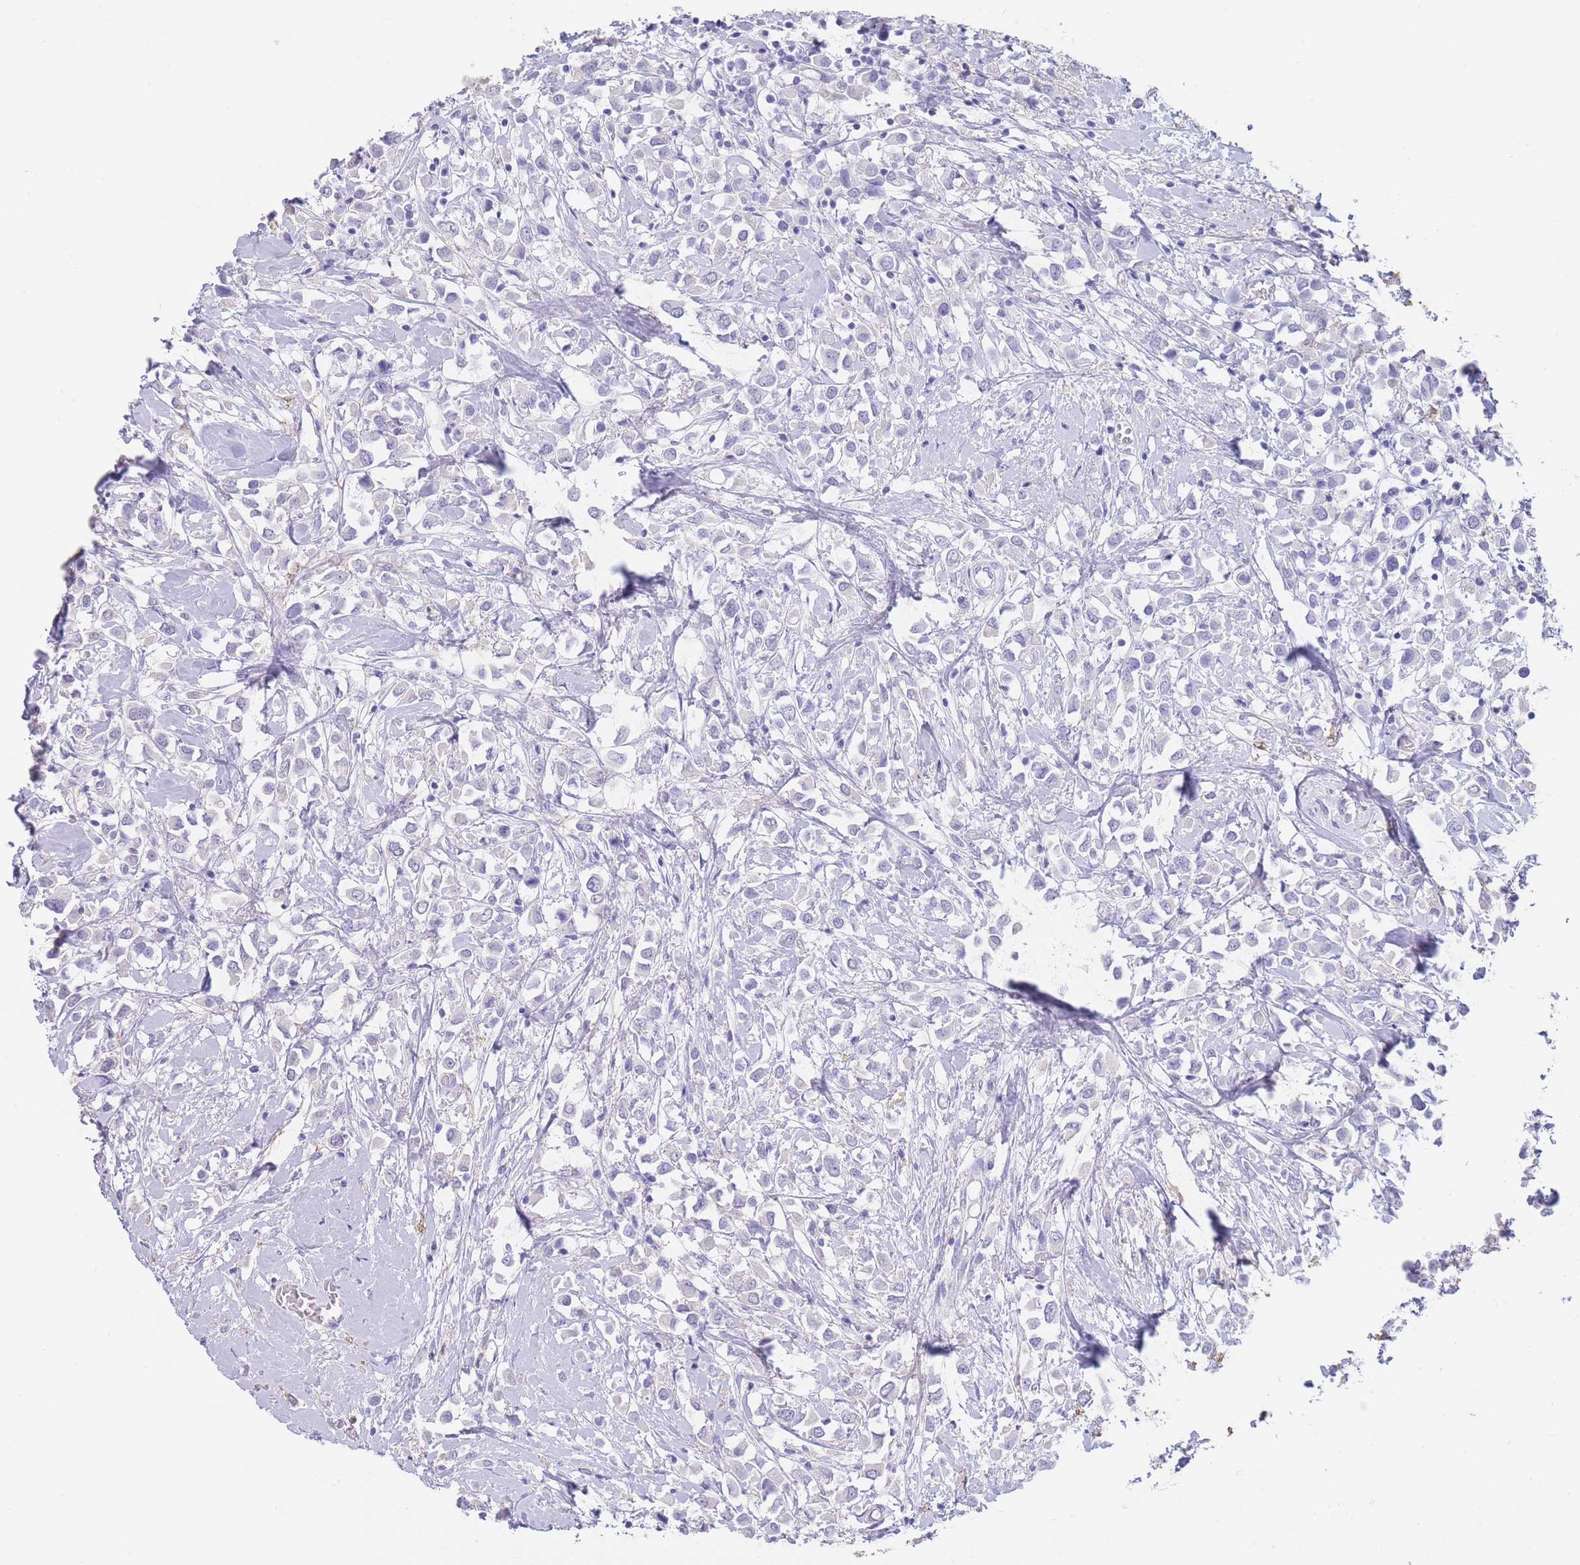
{"staining": {"intensity": "negative", "quantity": "none", "location": "none"}, "tissue": "breast cancer", "cell_type": "Tumor cells", "image_type": "cancer", "snomed": [{"axis": "morphology", "description": "Duct carcinoma"}, {"axis": "topography", "description": "Breast"}], "caption": "This is an IHC micrograph of human infiltrating ductal carcinoma (breast). There is no positivity in tumor cells.", "gene": "CD37", "patient": {"sex": "female", "age": 61}}